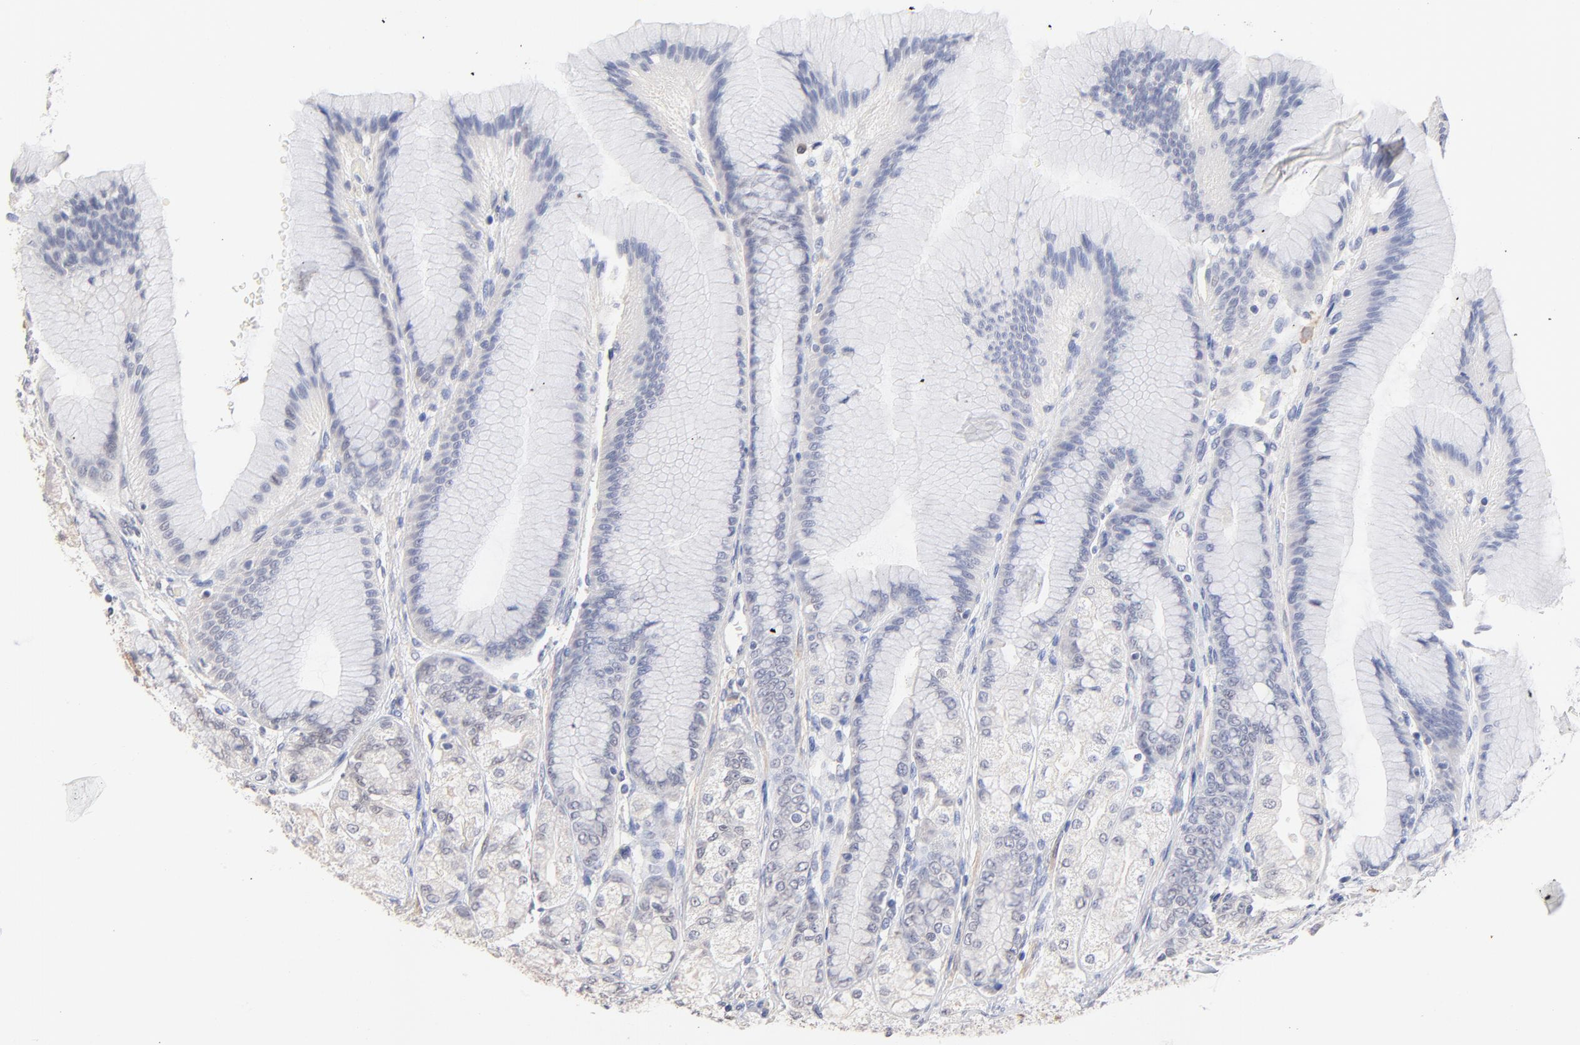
{"staining": {"intensity": "weak", "quantity": "<25%", "location": "cytoplasmic/membranous"}, "tissue": "stomach", "cell_type": "Glandular cells", "image_type": "normal", "snomed": [{"axis": "morphology", "description": "Normal tissue, NOS"}, {"axis": "morphology", "description": "Adenocarcinoma, NOS"}, {"axis": "topography", "description": "Stomach"}, {"axis": "topography", "description": "Stomach, lower"}], "caption": "Immunohistochemistry (IHC) photomicrograph of unremarkable human stomach stained for a protein (brown), which demonstrates no expression in glandular cells. Nuclei are stained in blue.", "gene": "TWNK", "patient": {"sex": "female", "age": 65}}